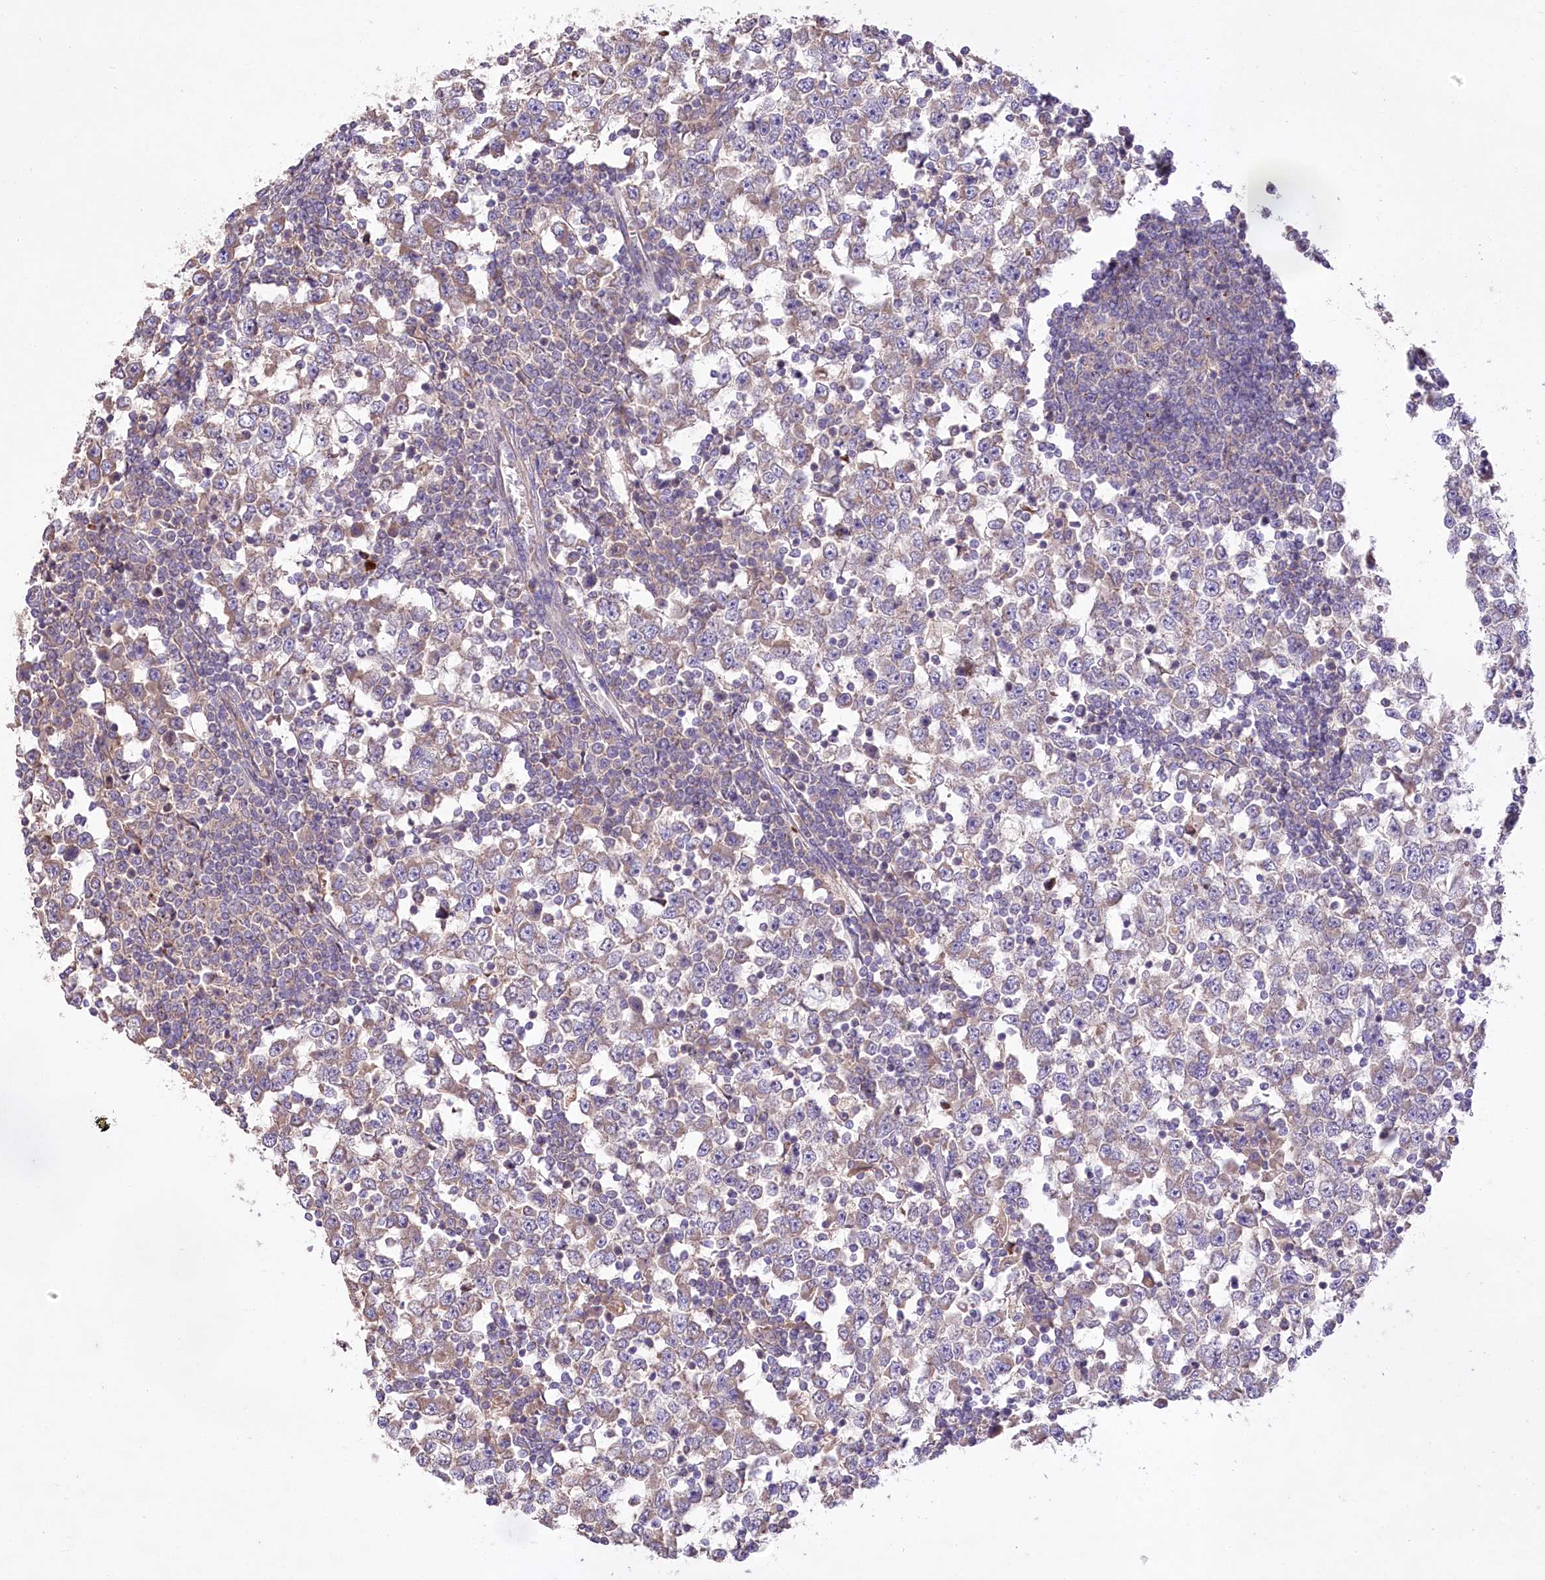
{"staining": {"intensity": "weak", "quantity": "25%-75%", "location": "cytoplasmic/membranous"}, "tissue": "testis cancer", "cell_type": "Tumor cells", "image_type": "cancer", "snomed": [{"axis": "morphology", "description": "Seminoma, NOS"}, {"axis": "topography", "description": "Testis"}], "caption": "Immunohistochemistry (IHC) histopathology image of neoplastic tissue: human testis cancer stained using immunohistochemistry exhibits low levels of weak protein expression localized specifically in the cytoplasmic/membranous of tumor cells, appearing as a cytoplasmic/membranous brown color.", "gene": "PBLD", "patient": {"sex": "male", "age": 65}}